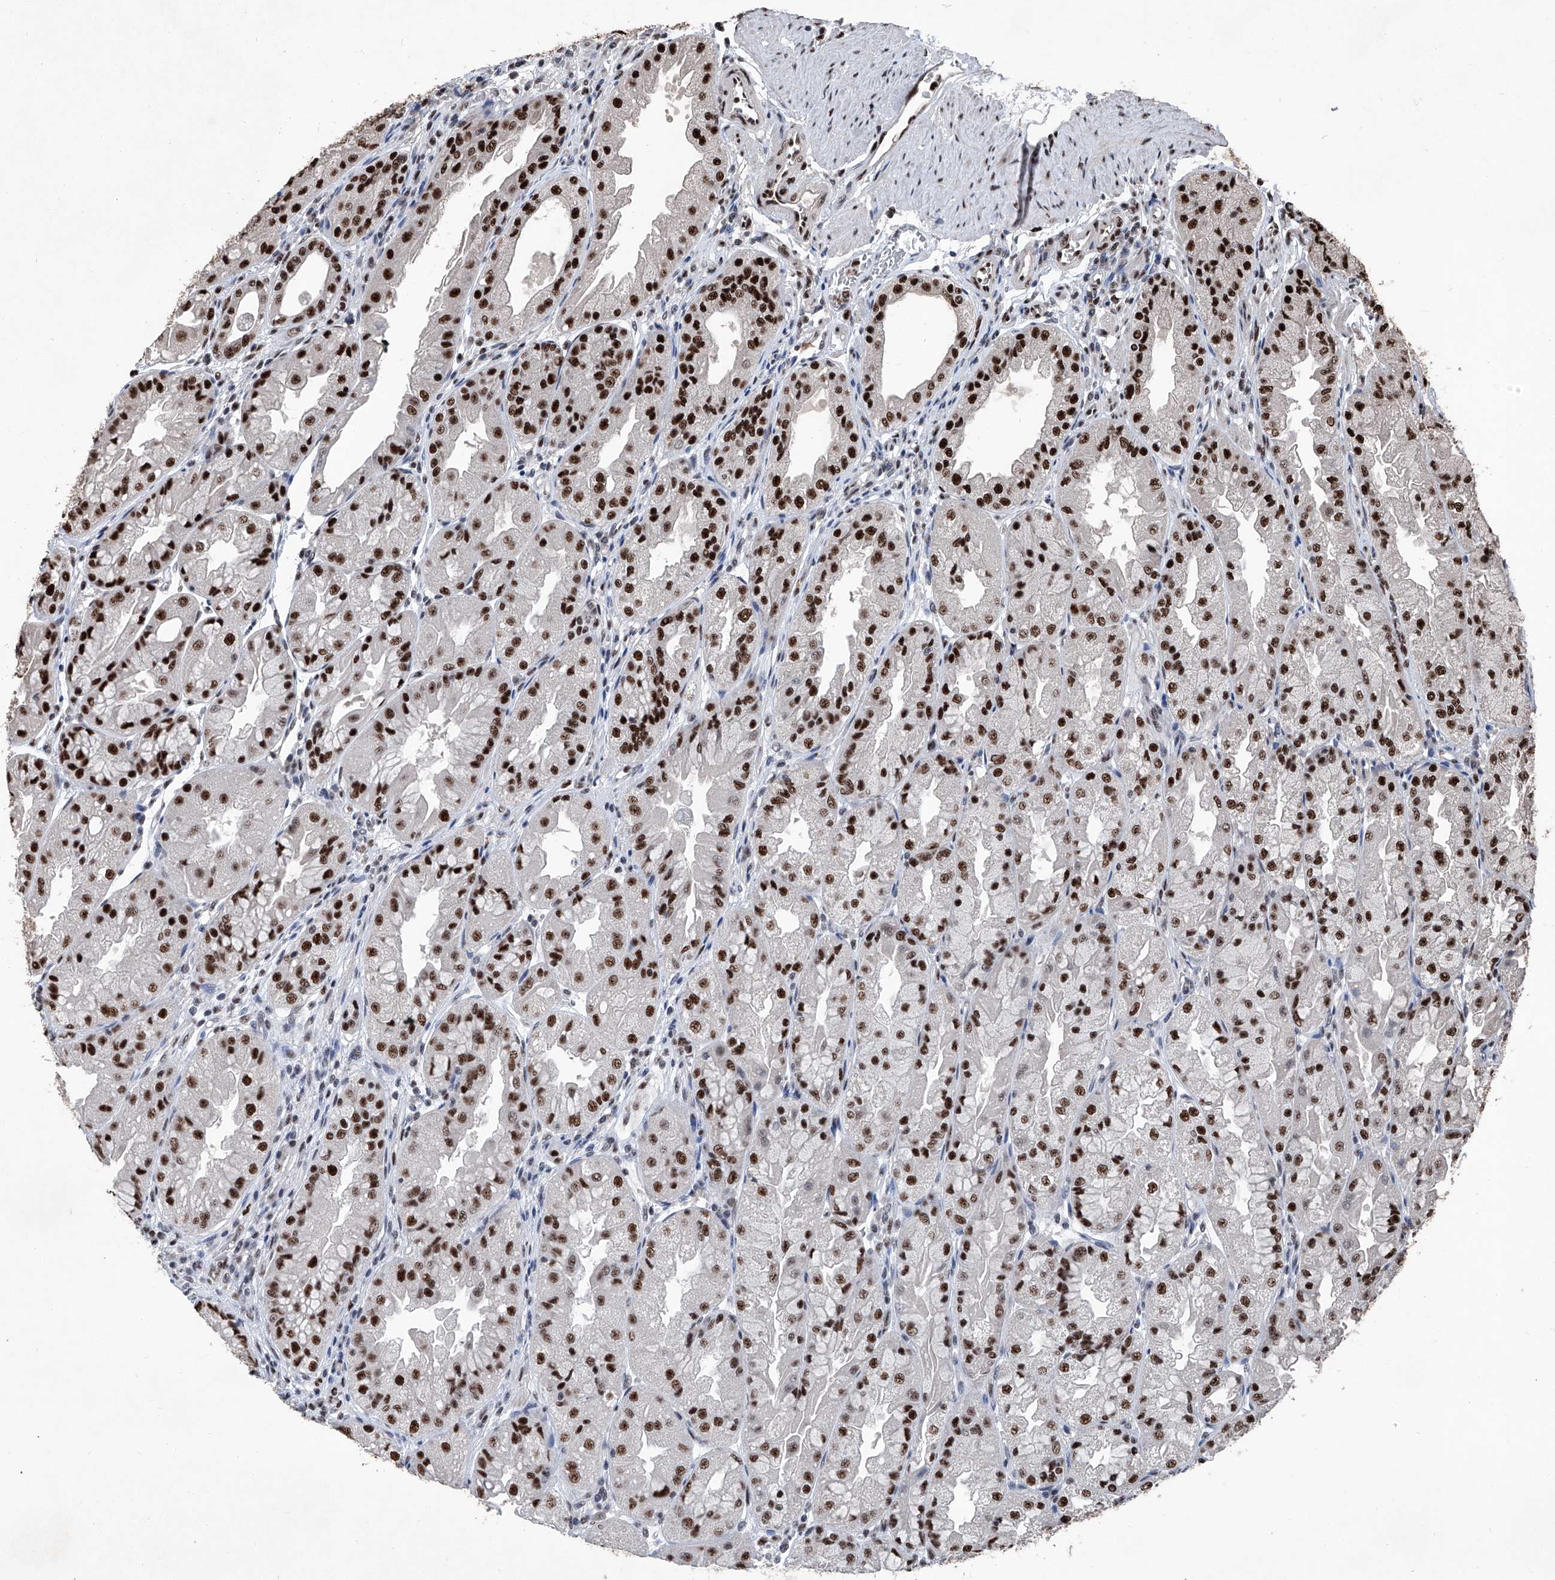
{"staining": {"intensity": "strong", "quantity": ">75%", "location": "nuclear"}, "tissue": "stomach", "cell_type": "Glandular cells", "image_type": "normal", "snomed": [{"axis": "morphology", "description": "Normal tissue, NOS"}, {"axis": "topography", "description": "Stomach, upper"}], "caption": "Protein staining exhibits strong nuclear positivity in approximately >75% of glandular cells in unremarkable stomach.", "gene": "DDX39B", "patient": {"sex": "male", "age": 47}}